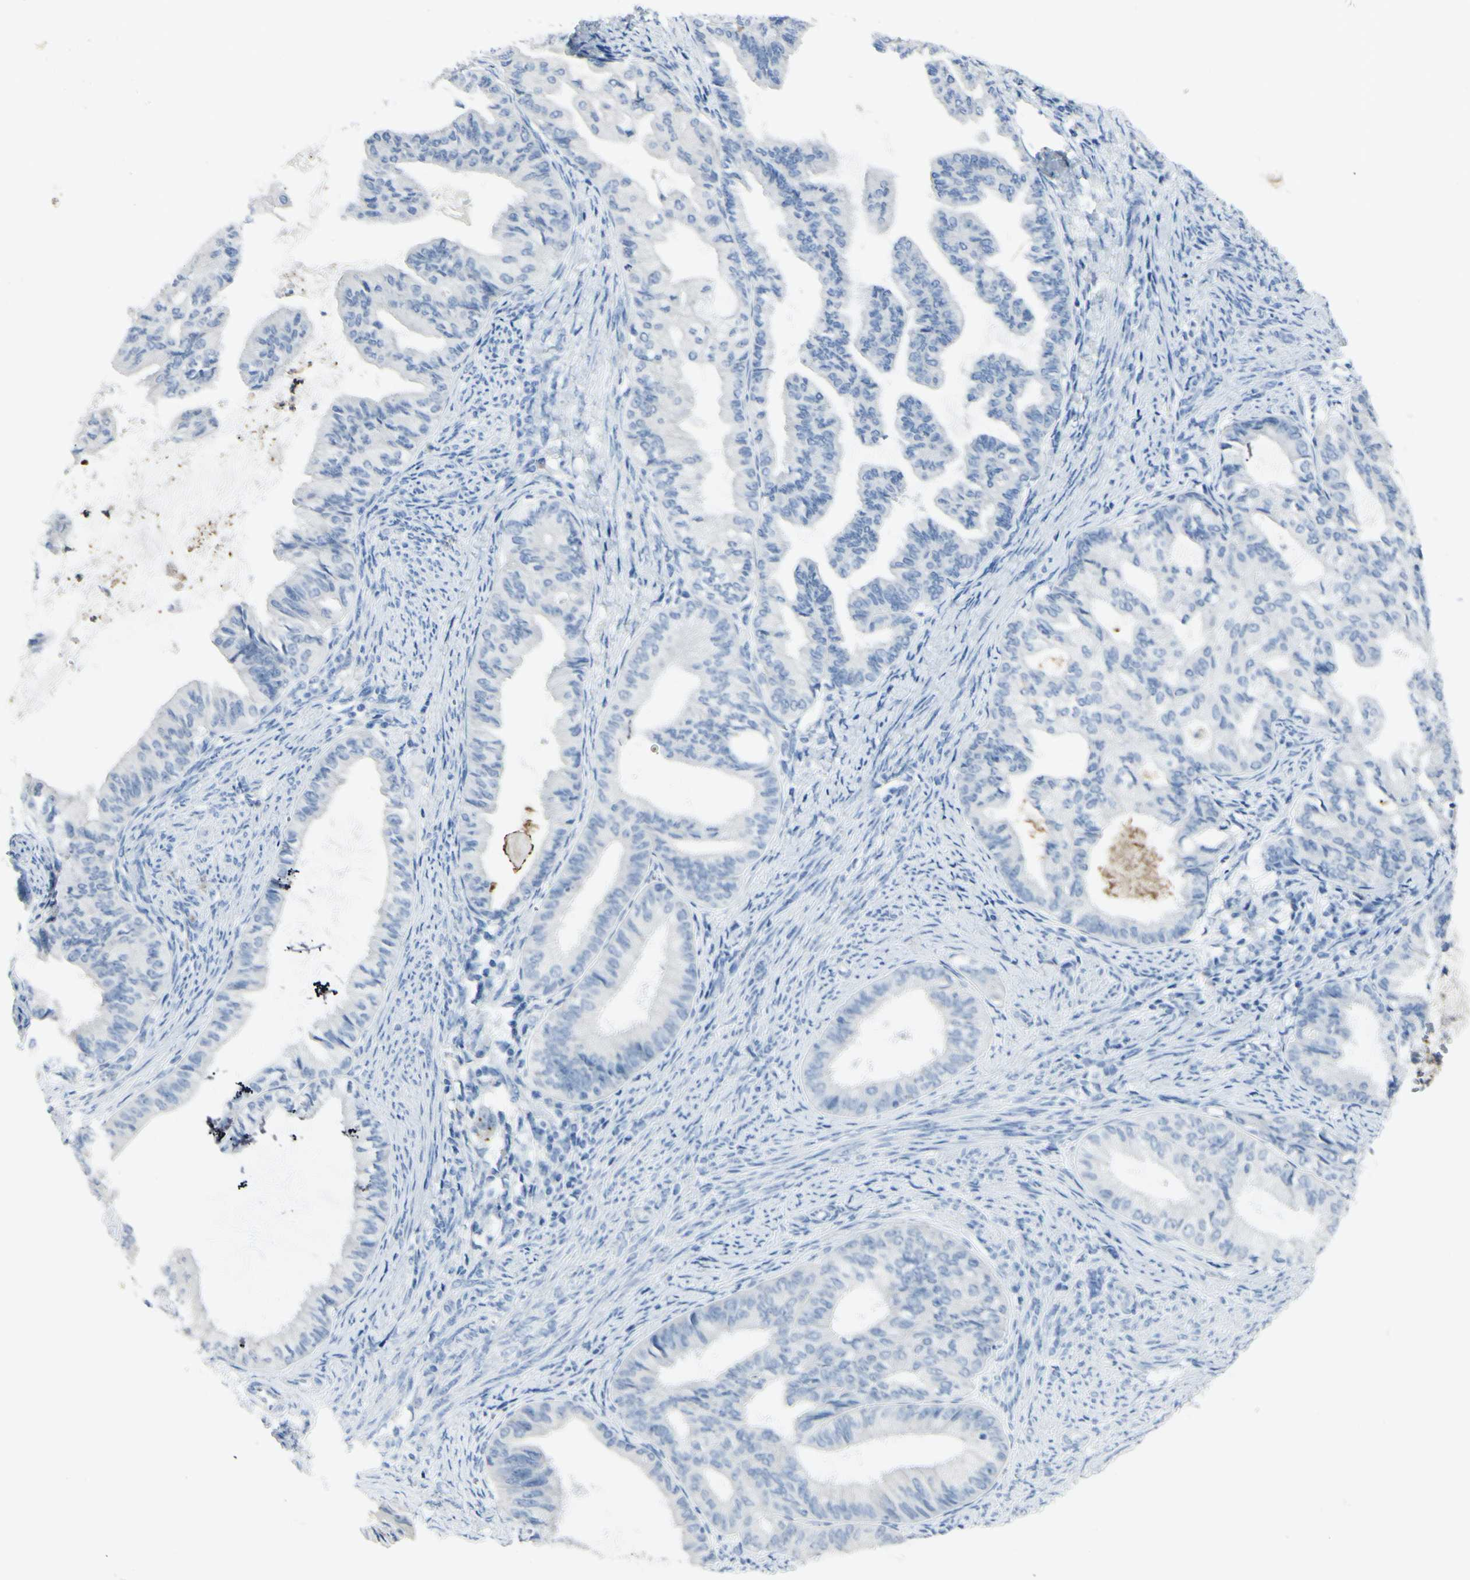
{"staining": {"intensity": "negative", "quantity": "none", "location": "none"}, "tissue": "endometrial cancer", "cell_type": "Tumor cells", "image_type": "cancer", "snomed": [{"axis": "morphology", "description": "Adenocarcinoma, NOS"}, {"axis": "topography", "description": "Endometrium"}], "caption": "There is no significant staining in tumor cells of endometrial cancer (adenocarcinoma). (DAB (3,3'-diaminobenzidine) immunohistochemistry (IHC) visualized using brightfield microscopy, high magnification).", "gene": "ZNF557", "patient": {"sex": "female", "age": 86}}